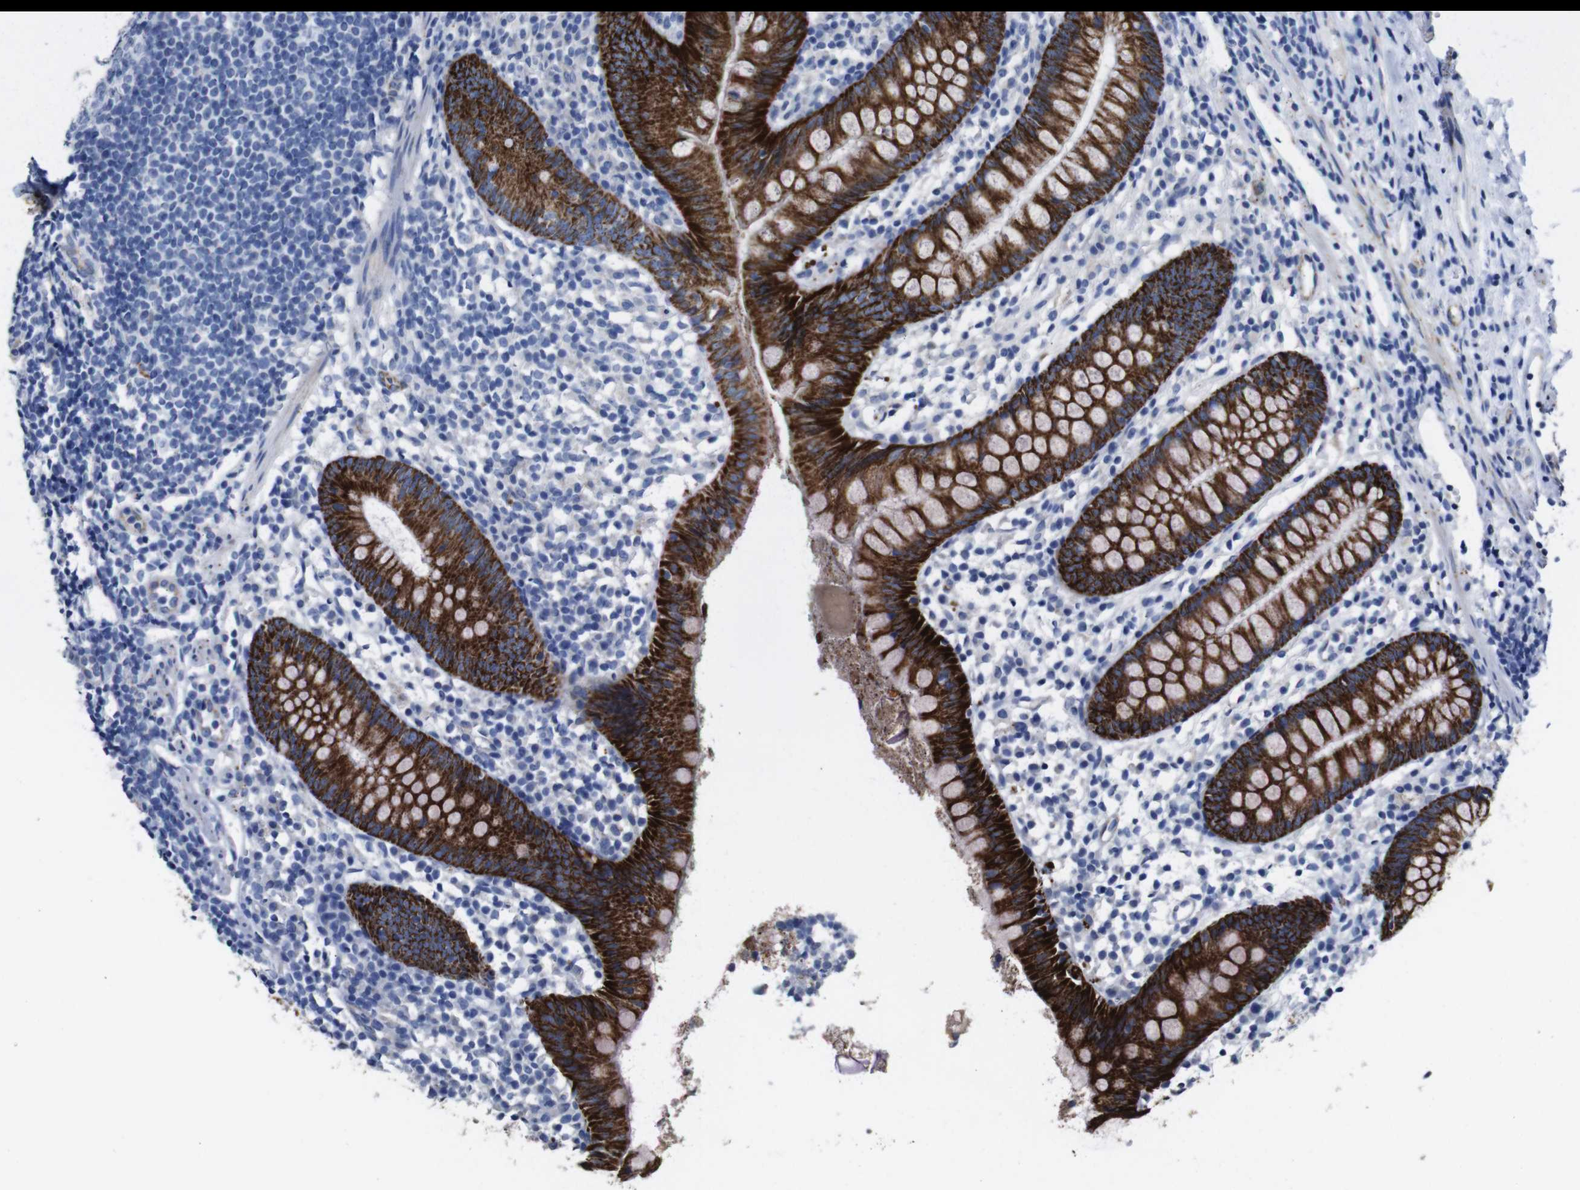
{"staining": {"intensity": "moderate", "quantity": ">75%", "location": "cytoplasmic/membranous"}, "tissue": "appendix", "cell_type": "Glandular cells", "image_type": "normal", "snomed": [{"axis": "morphology", "description": "Normal tissue, NOS"}, {"axis": "topography", "description": "Appendix"}], "caption": "Protein staining shows moderate cytoplasmic/membranous expression in approximately >75% of glandular cells in unremarkable appendix. Nuclei are stained in blue.", "gene": "MAOA", "patient": {"sex": "female", "age": 20}}